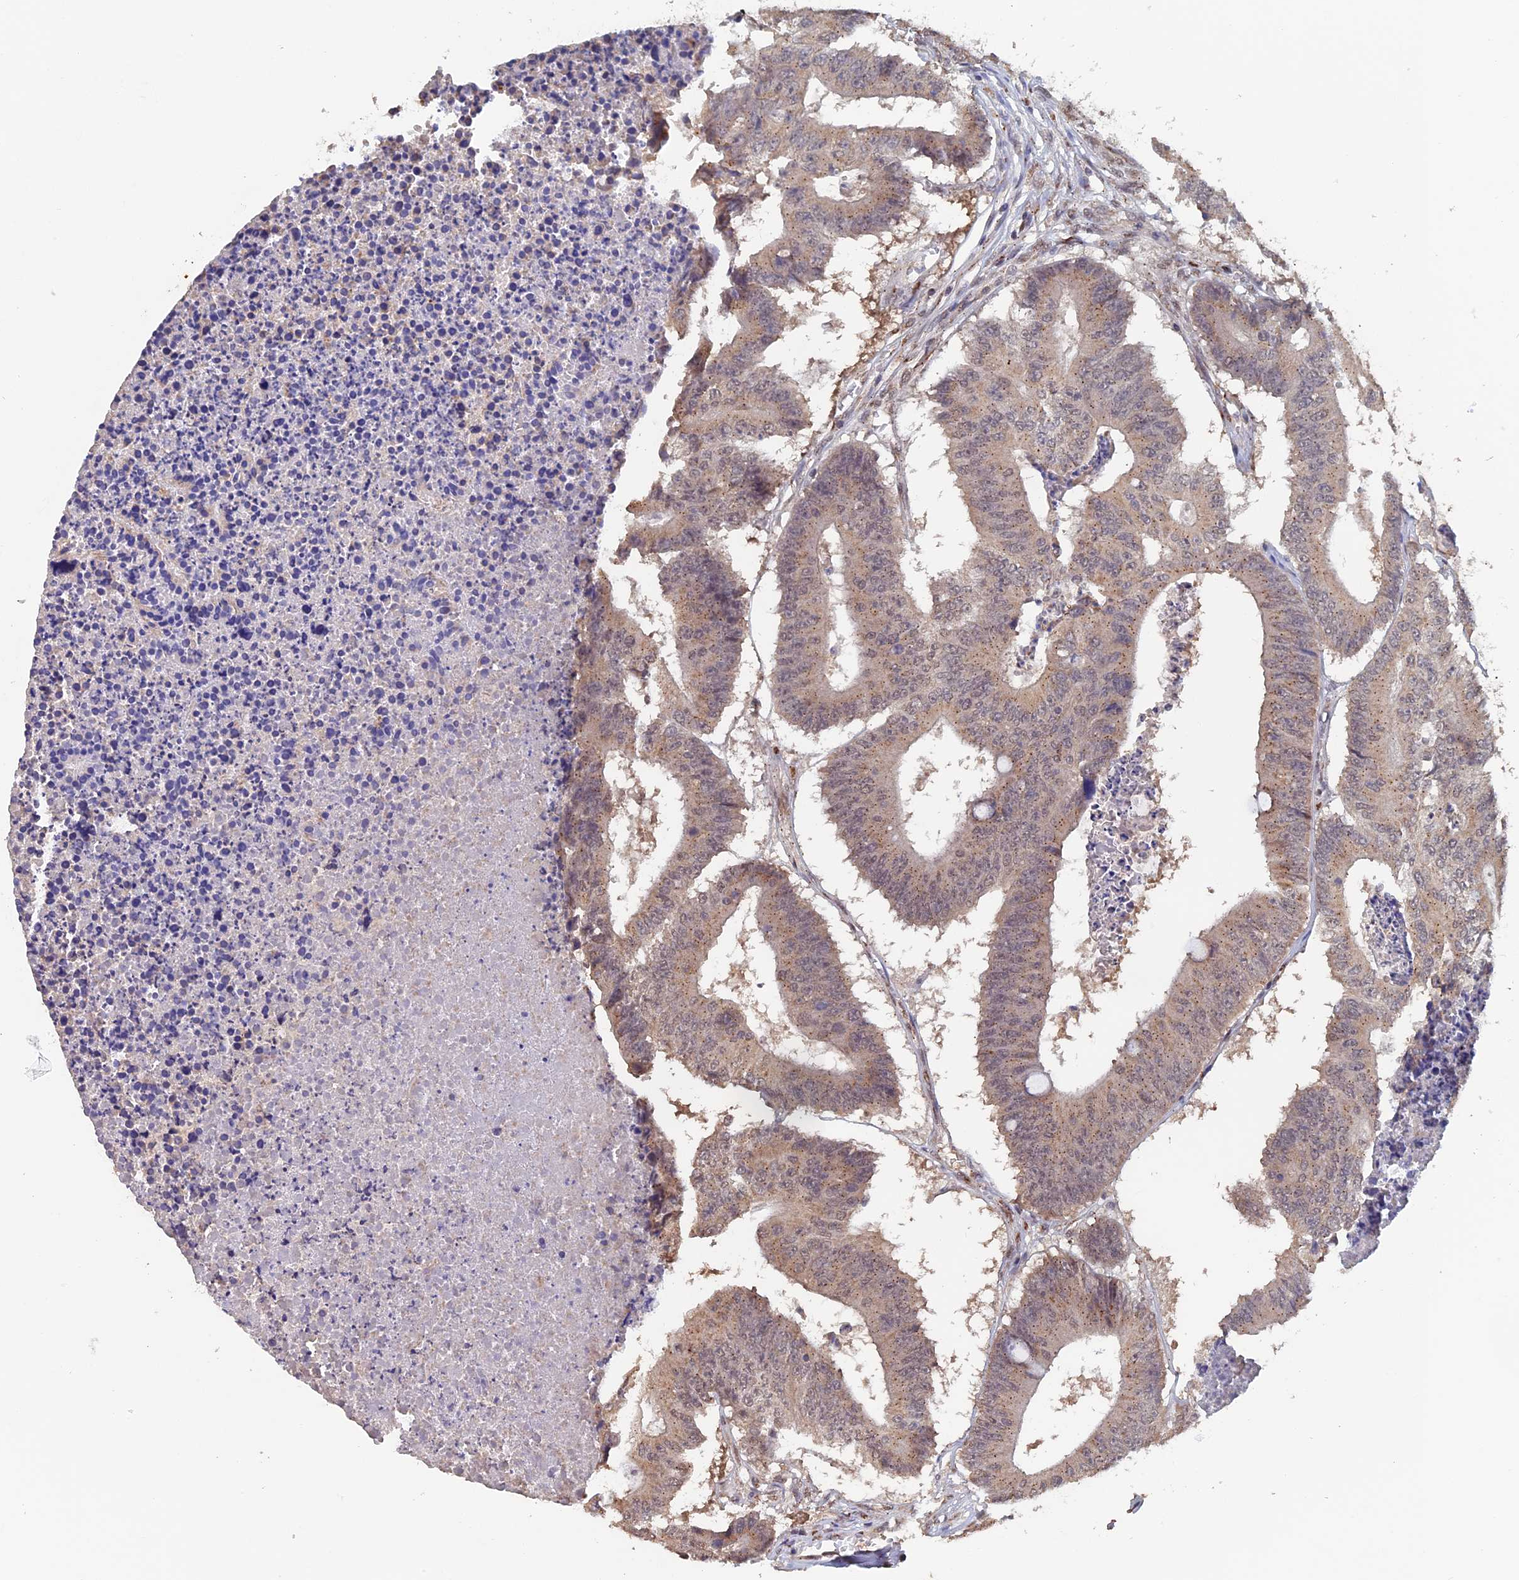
{"staining": {"intensity": "weak", "quantity": ">75%", "location": "cytoplasmic/membranous,nuclear"}, "tissue": "colorectal cancer", "cell_type": "Tumor cells", "image_type": "cancer", "snomed": [{"axis": "morphology", "description": "Adenocarcinoma, NOS"}, {"axis": "topography", "description": "Colon"}], "caption": "Human colorectal cancer stained with a protein marker reveals weak staining in tumor cells.", "gene": "PIGQ", "patient": {"sex": "male", "age": 87}}